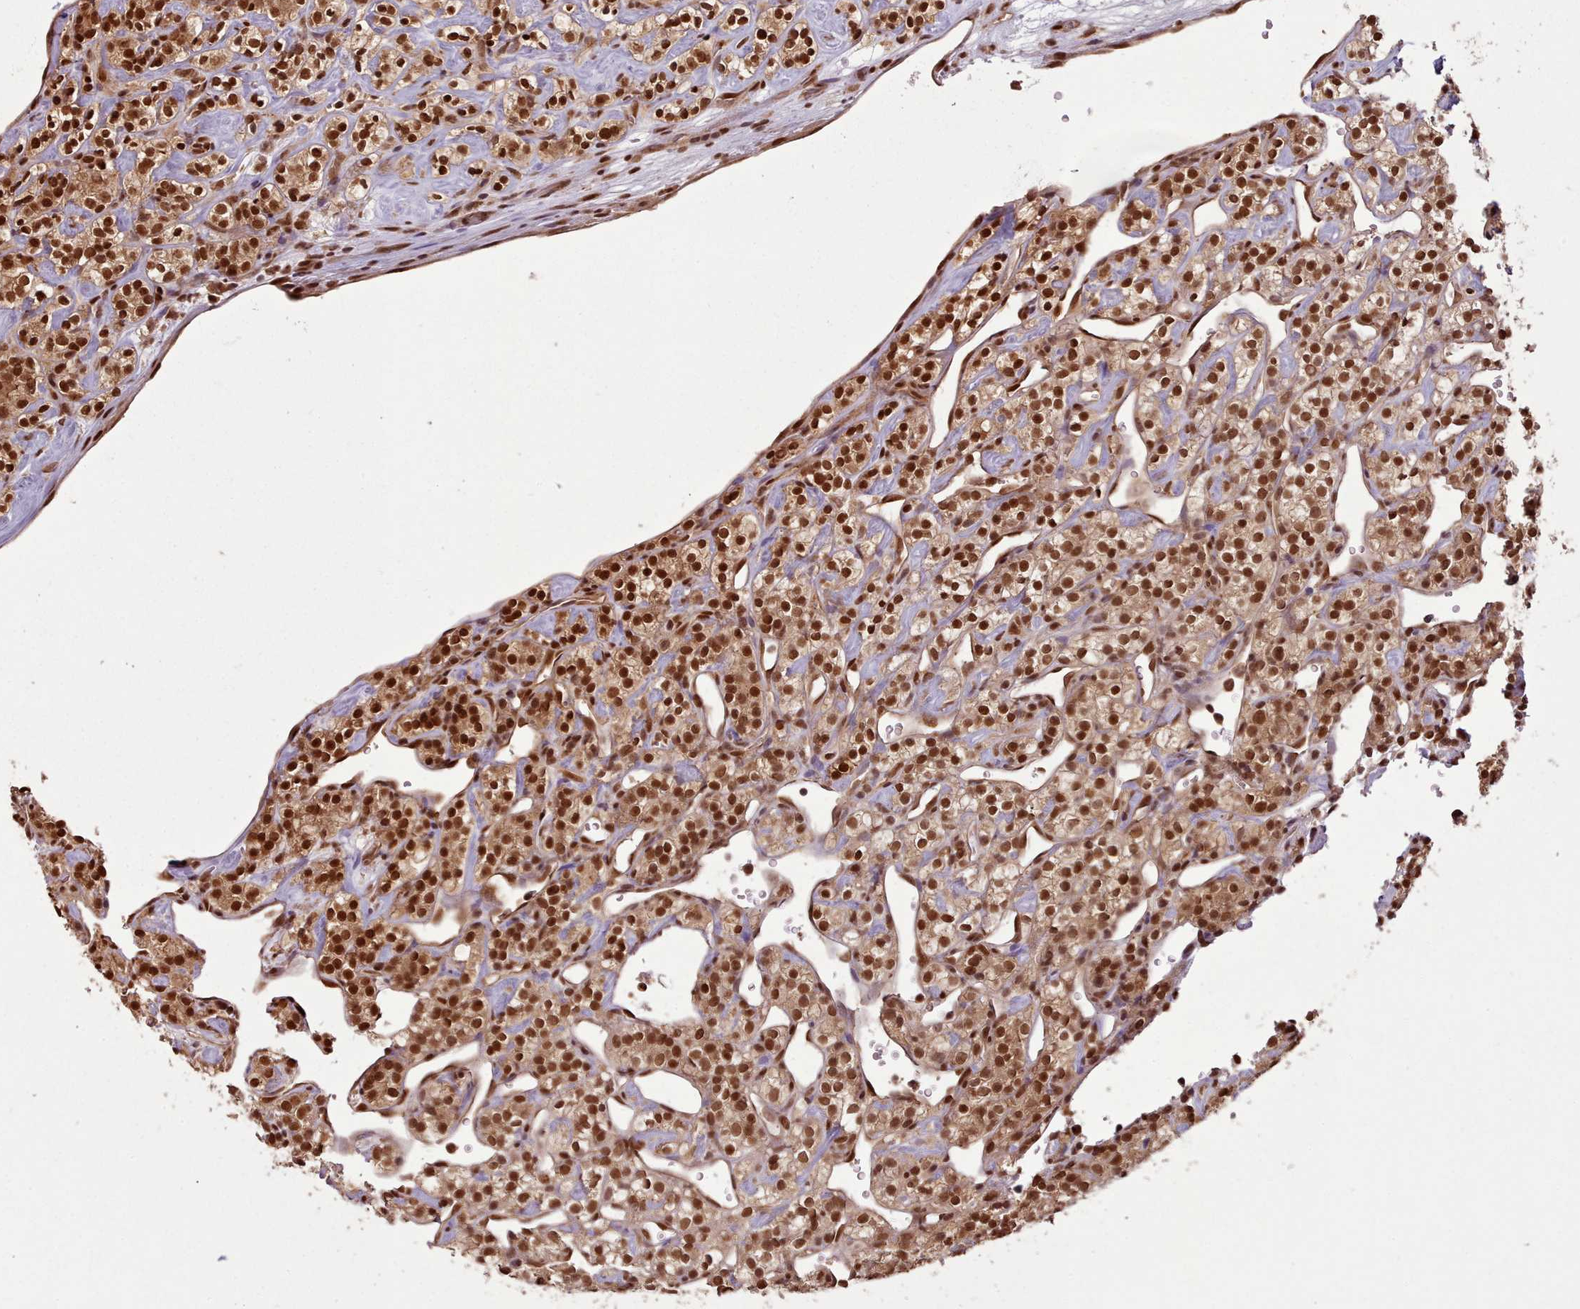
{"staining": {"intensity": "strong", "quantity": ">75%", "location": "nuclear"}, "tissue": "renal cancer", "cell_type": "Tumor cells", "image_type": "cancer", "snomed": [{"axis": "morphology", "description": "Adenocarcinoma, NOS"}, {"axis": "topography", "description": "Kidney"}], "caption": "Protein expression analysis of human renal adenocarcinoma reveals strong nuclear expression in approximately >75% of tumor cells. (DAB (3,3'-diaminobenzidine) = brown stain, brightfield microscopy at high magnification).", "gene": "RPS27A", "patient": {"sex": "male", "age": 77}}